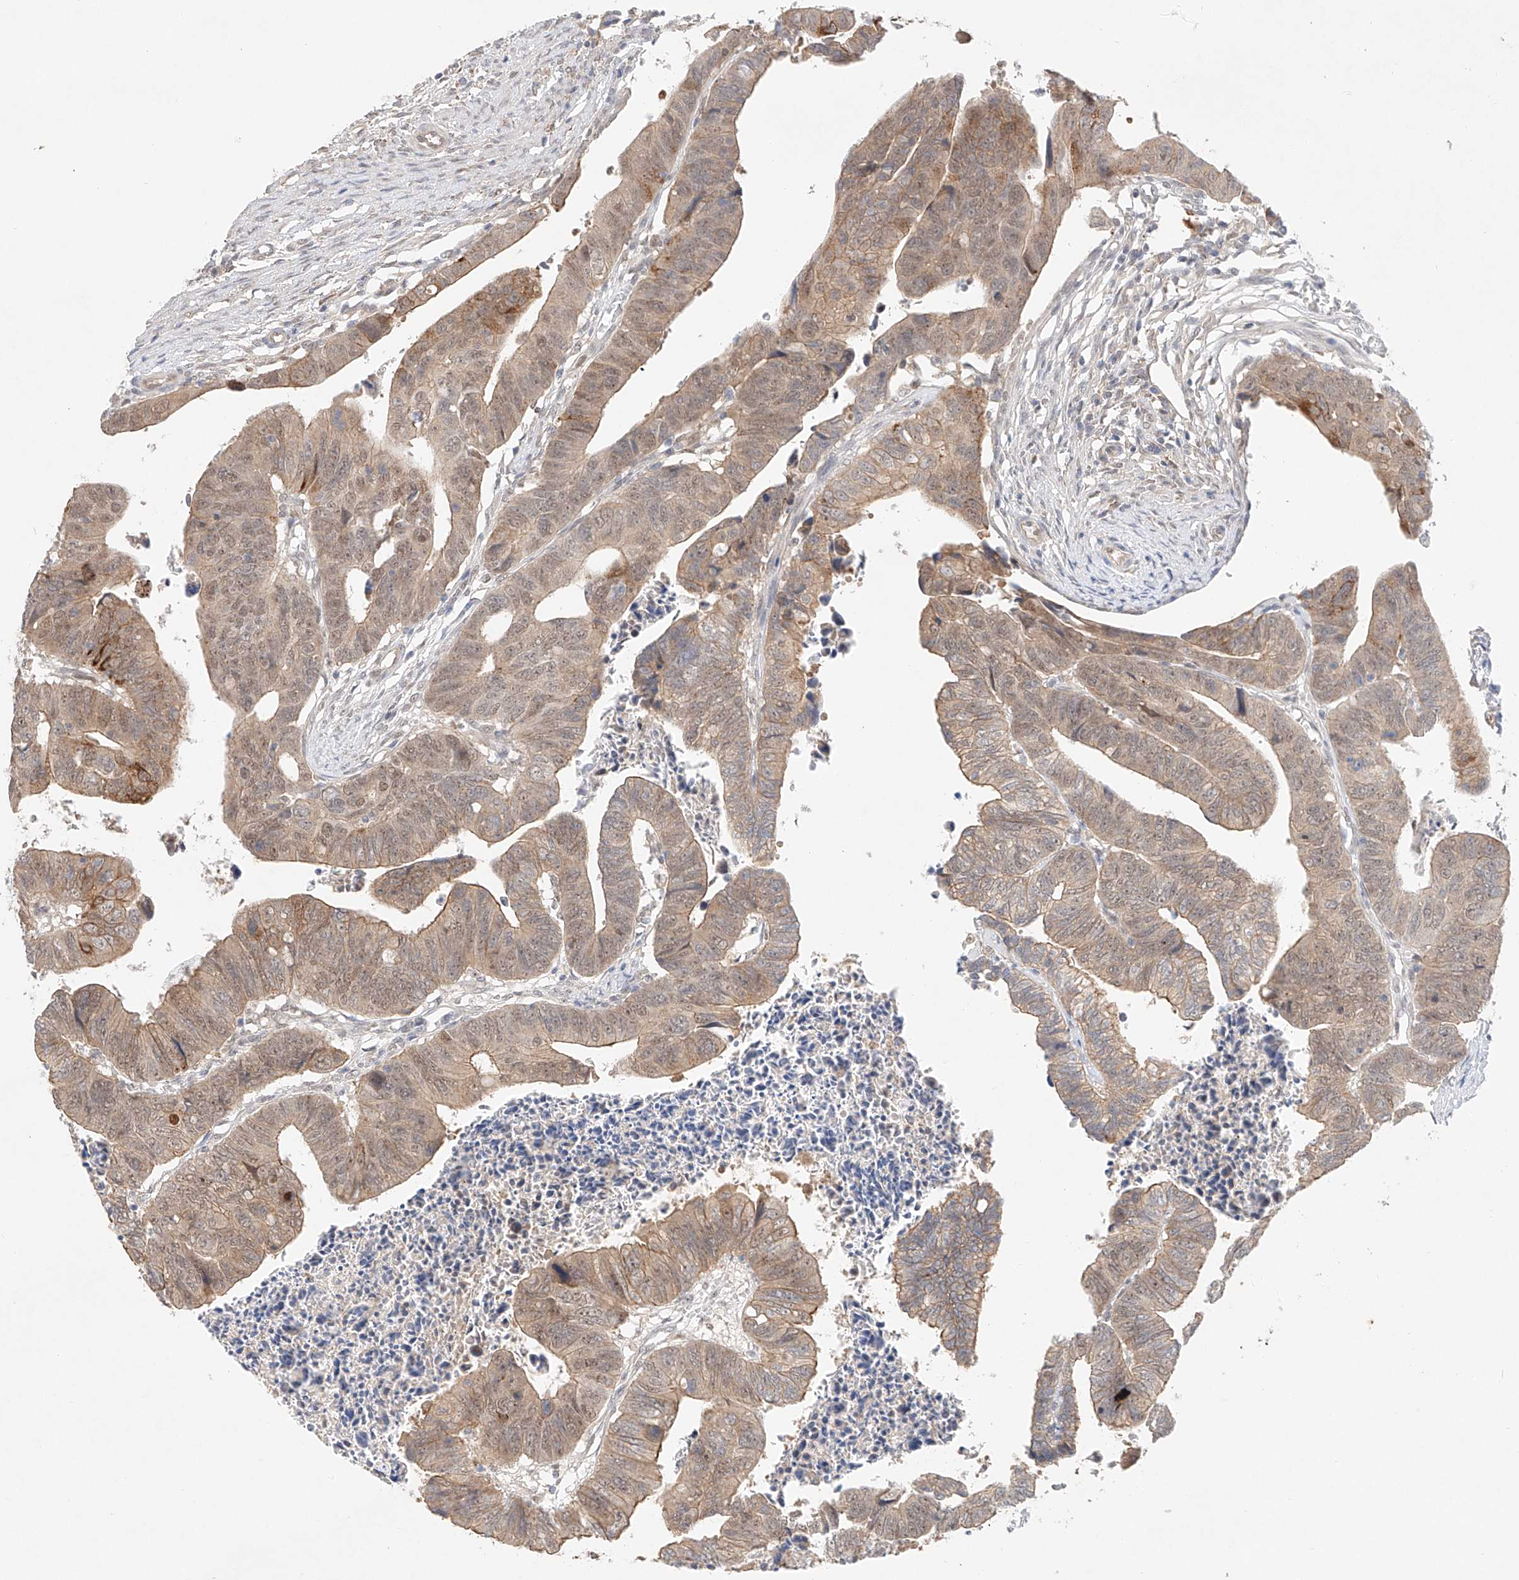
{"staining": {"intensity": "weak", "quantity": "25%-75%", "location": "cytoplasmic/membranous"}, "tissue": "colorectal cancer", "cell_type": "Tumor cells", "image_type": "cancer", "snomed": [{"axis": "morphology", "description": "Adenocarcinoma, NOS"}, {"axis": "topography", "description": "Rectum"}], "caption": "The micrograph exhibits staining of colorectal cancer (adenocarcinoma), revealing weak cytoplasmic/membranous protein positivity (brown color) within tumor cells. (brown staining indicates protein expression, while blue staining denotes nuclei).", "gene": "IL22RA2", "patient": {"sex": "female", "age": 65}}